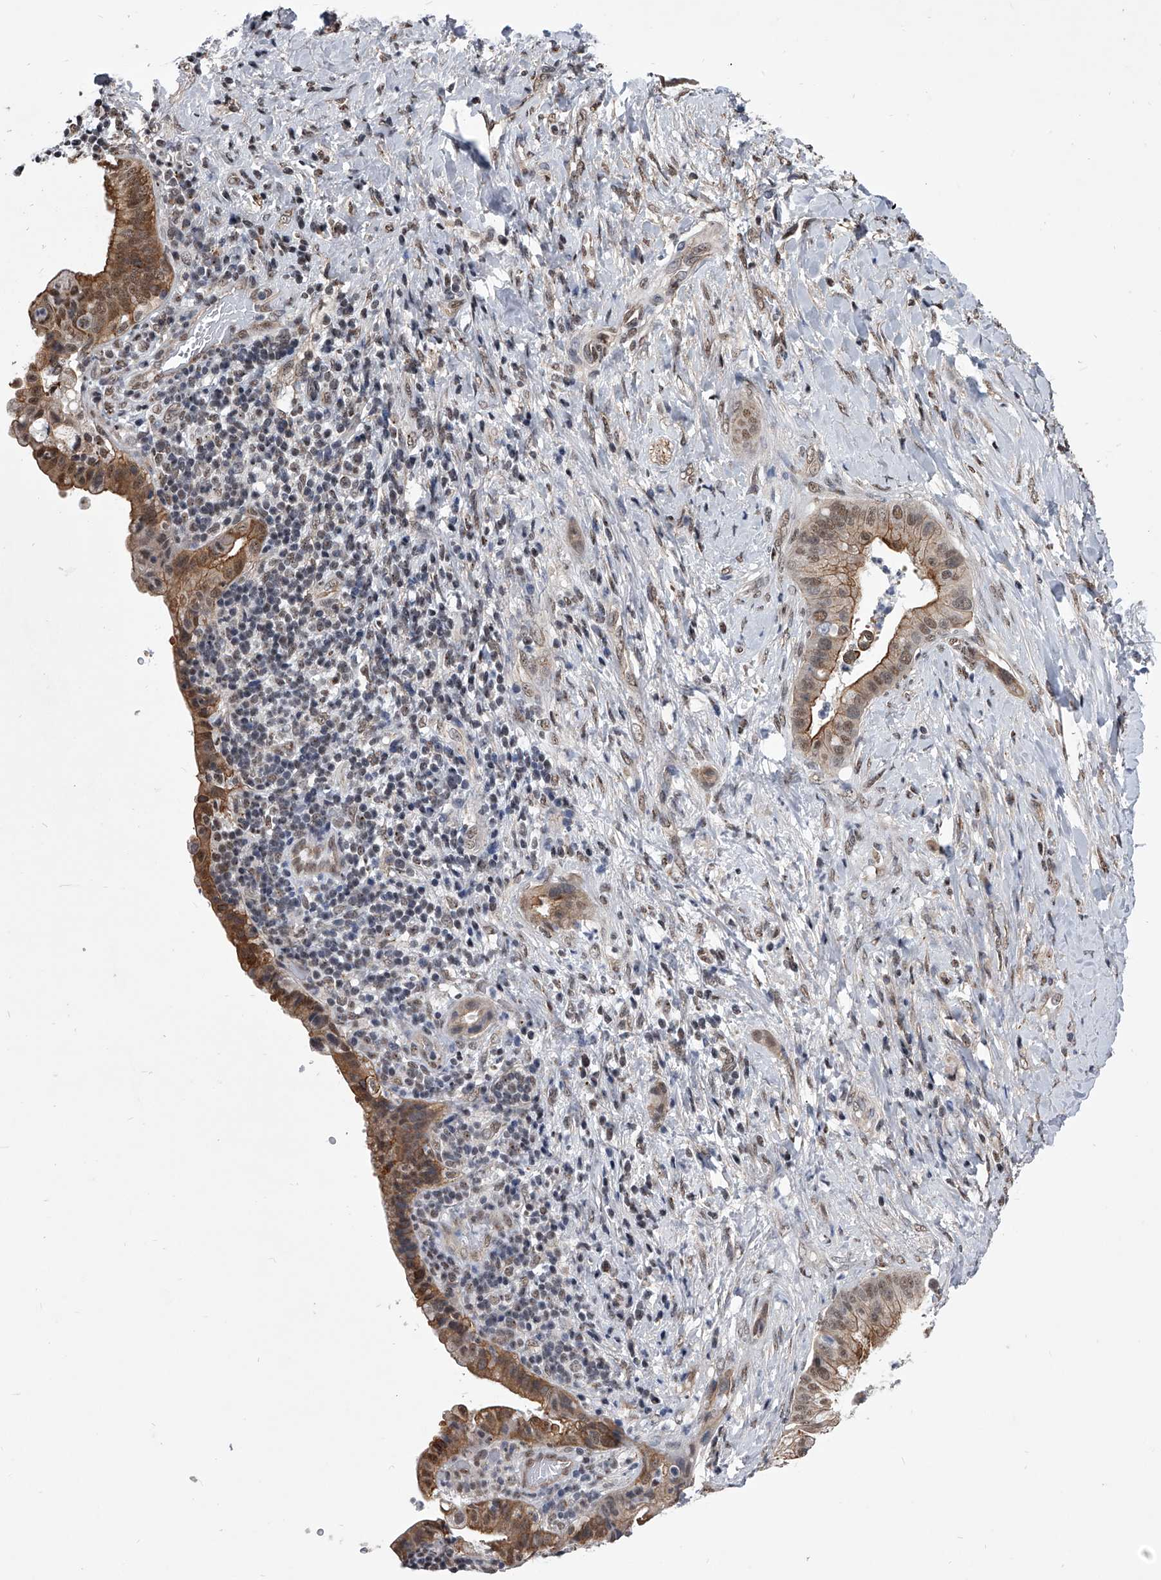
{"staining": {"intensity": "moderate", "quantity": "25%-75%", "location": "cytoplasmic/membranous,nuclear"}, "tissue": "liver cancer", "cell_type": "Tumor cells", "image_type": "cancer", "snomed": [{"axis": "morphology", "description": "Cholangiocarcinoma"}, {"axis": "topography", "description": "Liver"}], "caption": "Protein staining by immunohistochemistry (IHC) shows moderate cytoplasmic/membranous and nuclear expression in approximately 25%-75% of tumor cells in liver cancer. (IHC, brightfield microscopy, high magnification).", "gene": "ZNF76", "patient": {"sex": "female", "age": 54}}